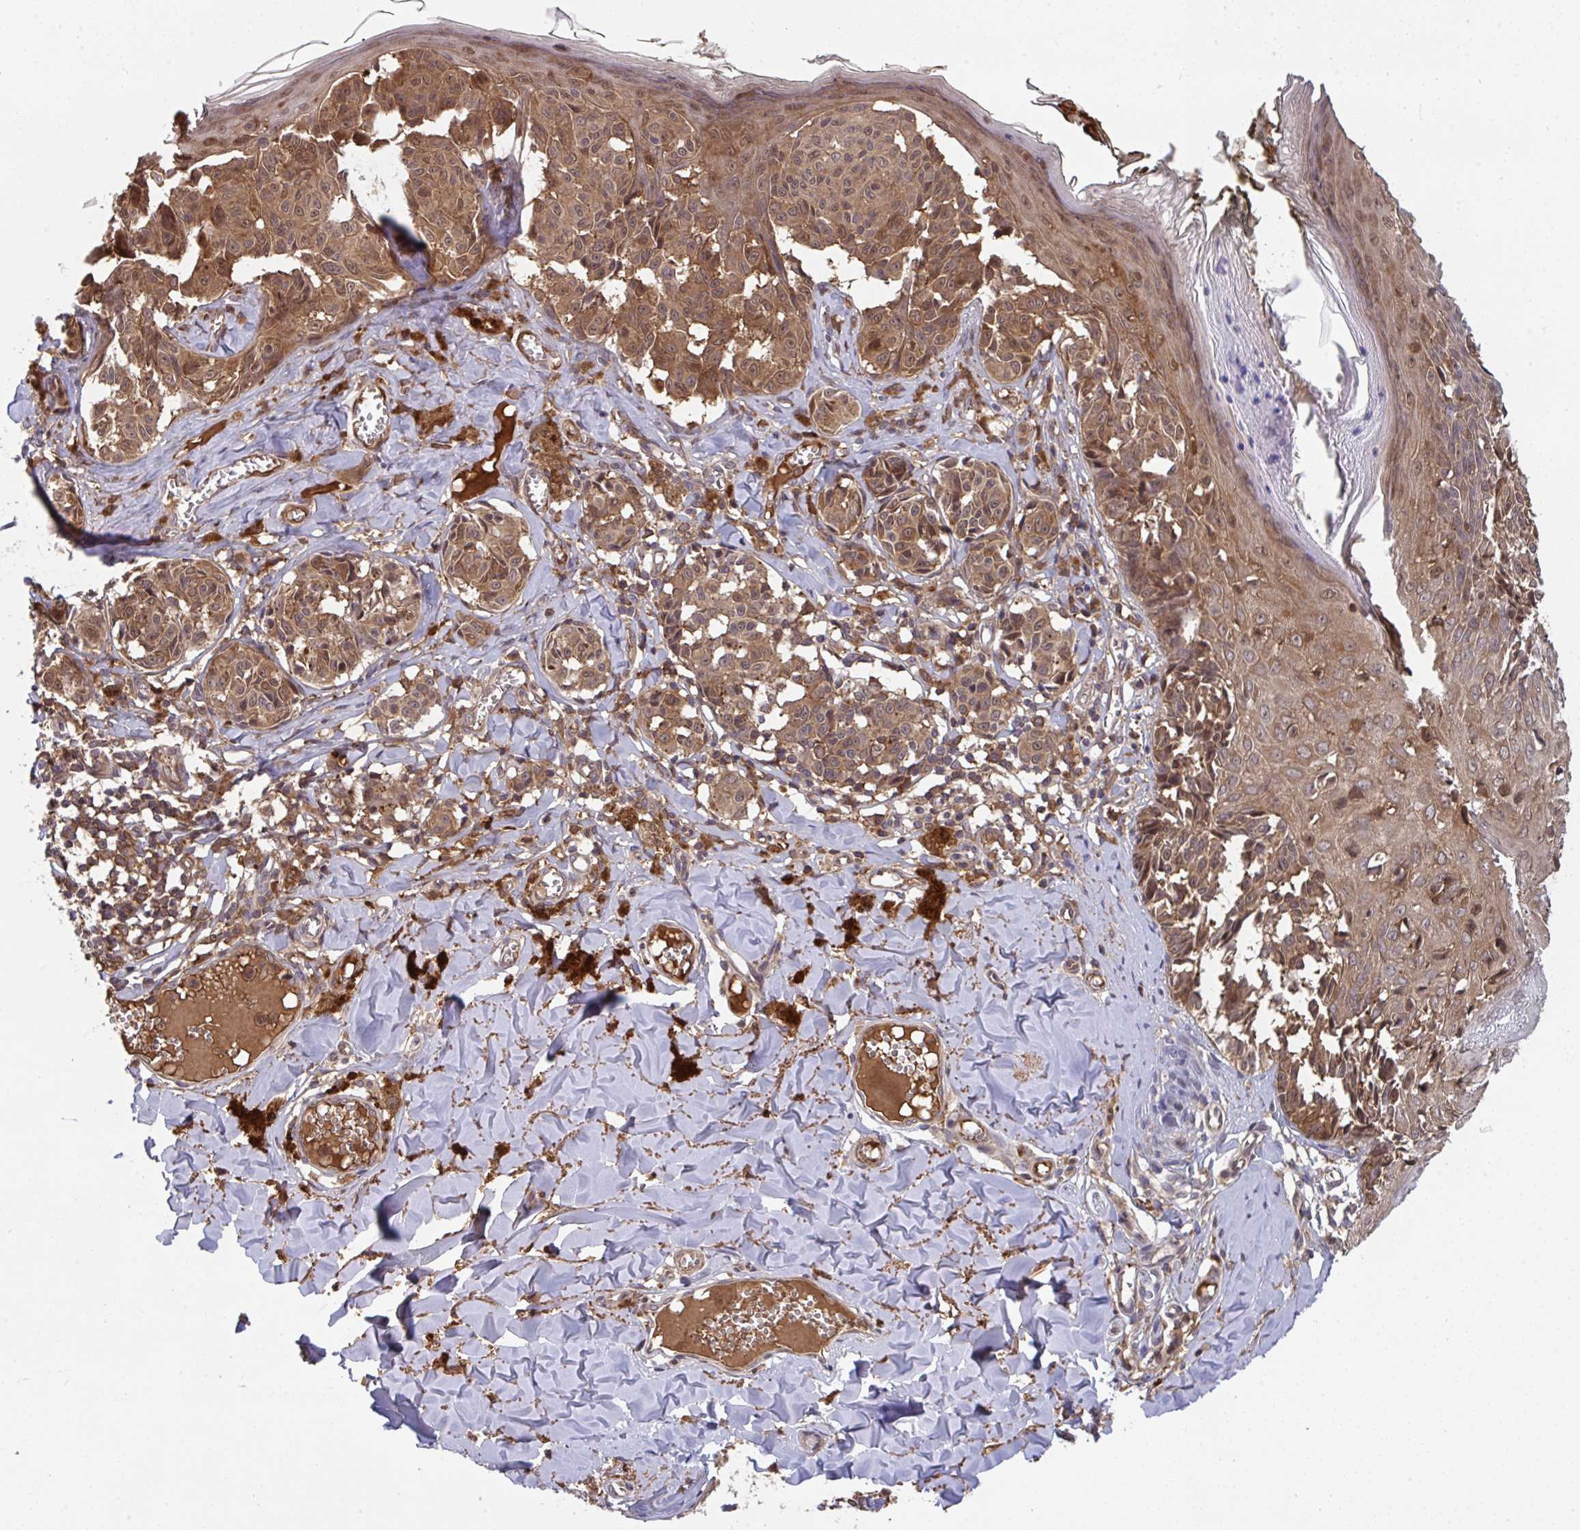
{"staining": {"intensity": "moderate", "quantity": ">75%", "location": "cytoplasmic/membranous,nuclear"}, "tissue": "melanoma", "cell_type": "Tumor cells", "image_type": "cancer", "snomed": [{"axis": "morphology", "description": "Malignant melanoma, NOS"}, {"axis": "topography", "description": "Skin"}], "caption": "Immunohistochemistry (IHC) histopathology image of malignant melanoma stained for a protein (brown), which exhibits medium levels of moderate cytoplasmic/membranous and nuclear expression in approximately >75% of tumor cells.", "gene": "TIGAR", "patient": {"sex": "female", "age": 43}}